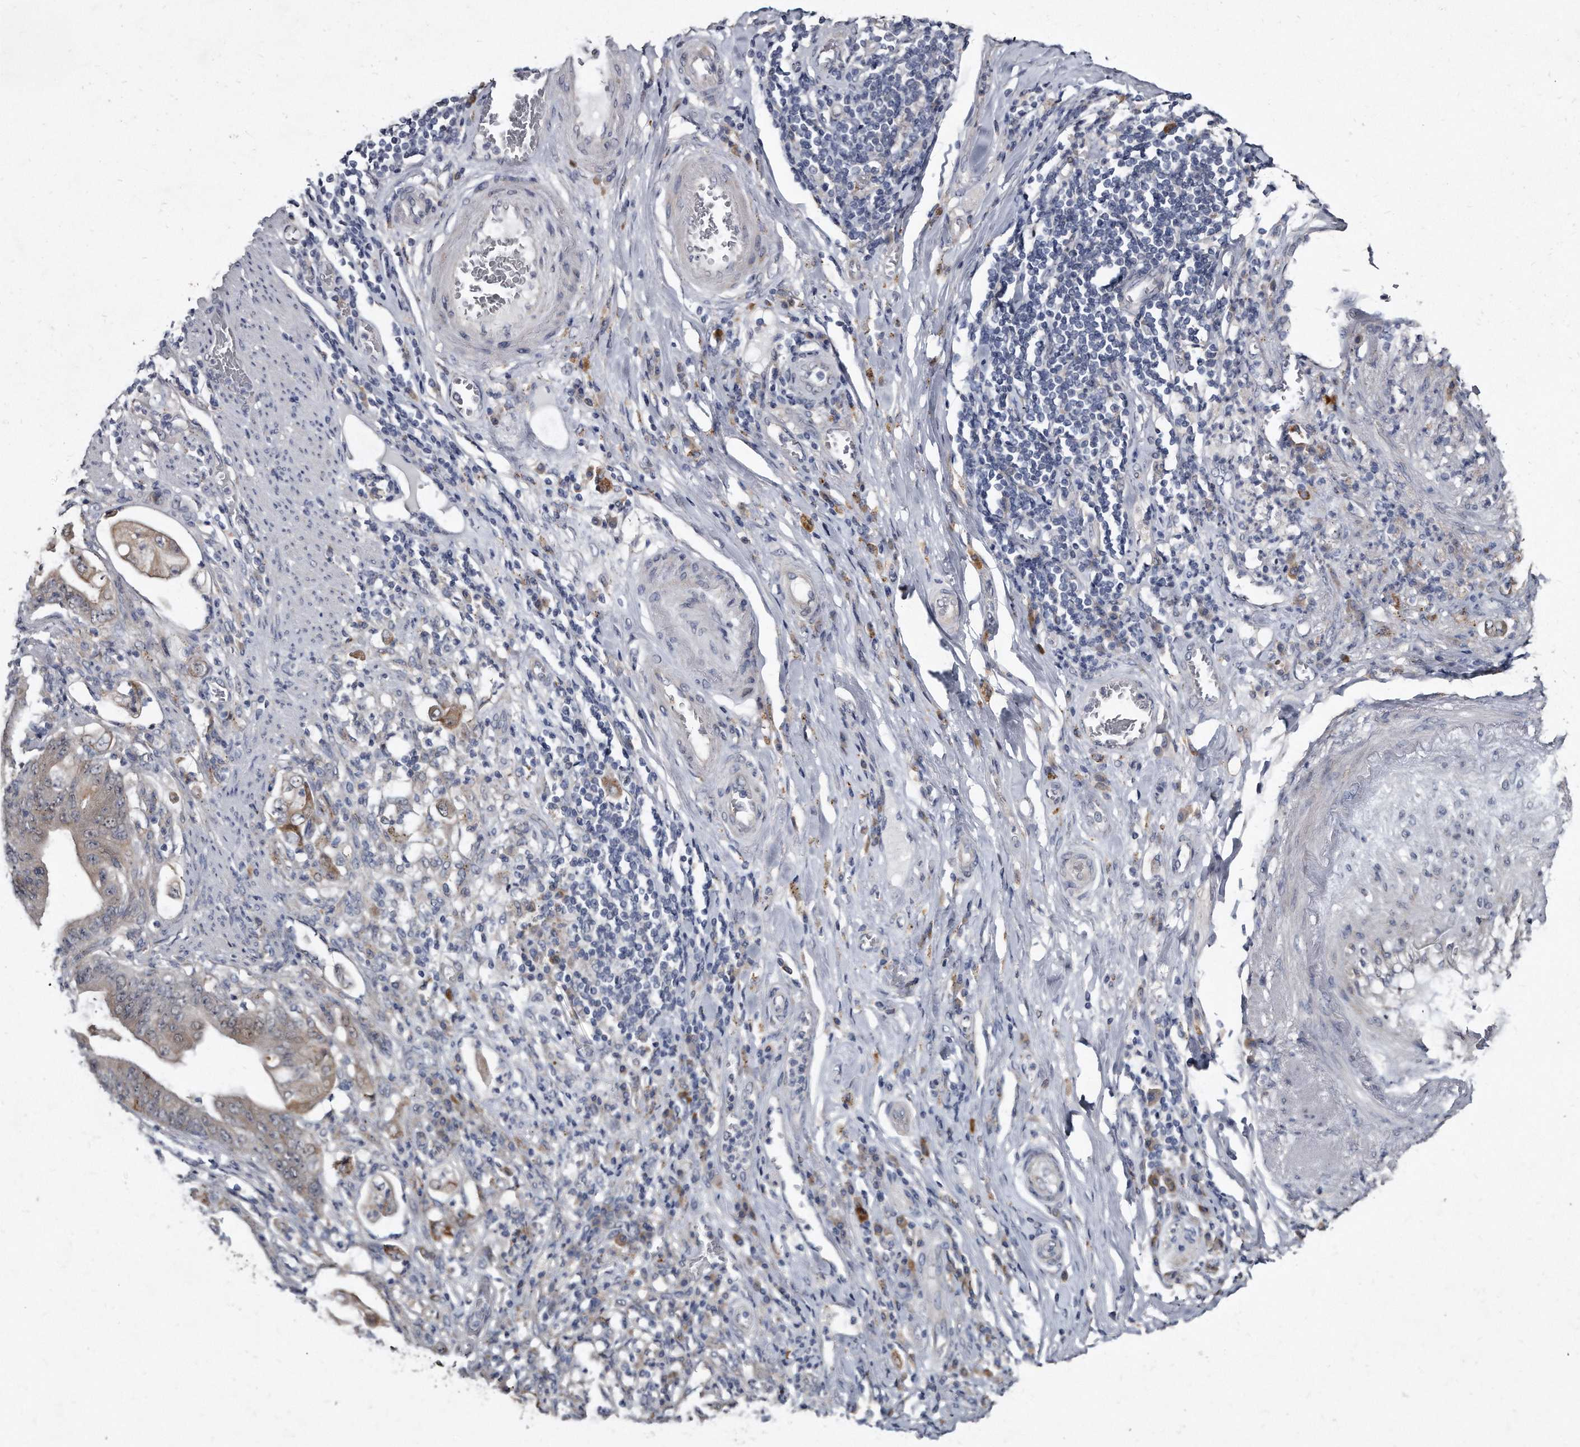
{"staining": {"intensity": "moderate", "quantity": "25%-75%", "location": "cytoplasmic/membranous"}, "tissue": "stomach cancer", "cell_type": "Tumor cells", "image_type": "cancer", "snomed": [{"axis": "morphology", "description": "Adenocarcinoma, NOS"}, {"axis": "topography", "description": "Stomach"}], "caption": "Immunohistochemical staining of human stomach cancer shows medium levels of moderate cytoplasmic/membranous expression in about 25%-75% of tumor cells. (brown staining indicates protein expression, while blue staining denotes nuclei).", "gene": "KLHDC3", "patient": {"sex": "female", "age": 73}}